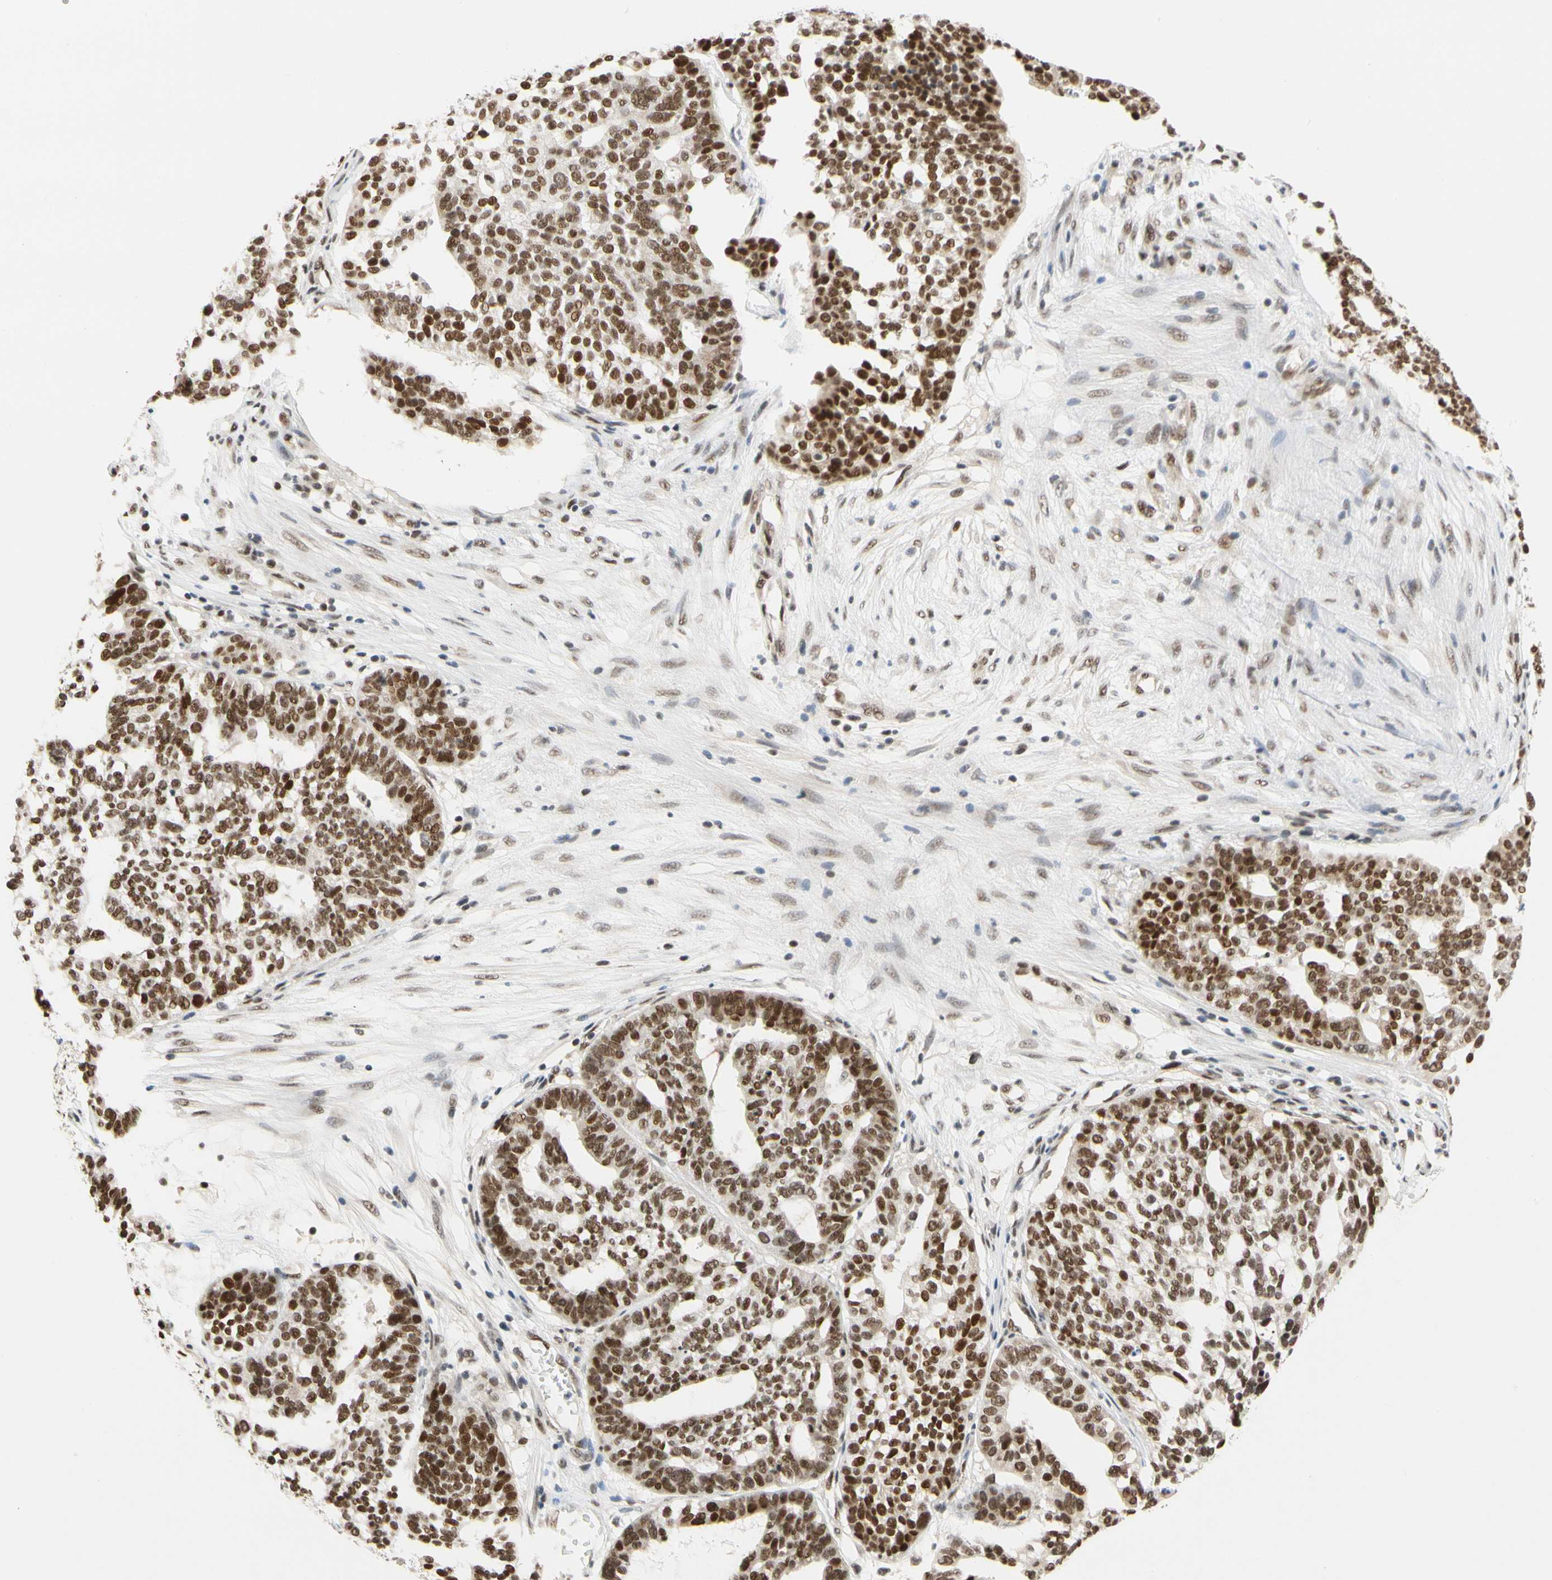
{"staining": {"intensity": "strong", "quantity": ">75%", "location": "nuclear"}, "tissue": "ovarian cancer", "cell_type": "Tumor cells", "image_type": "cancer", "snomed": [{"axis": "morphology", "description": "Cystadenocarcinoma, serous, NOS"}, {"axis": "topography", "description": "Ovary"}], "caption": "Ovarian serous cystadenocarcinoma stained for a protein (brown) shows strong nuclear positive positivity in approximately >75% of tumor cells.", "gene": "ZSCAN16", "patient": {"sex": "female", "age": 59}}